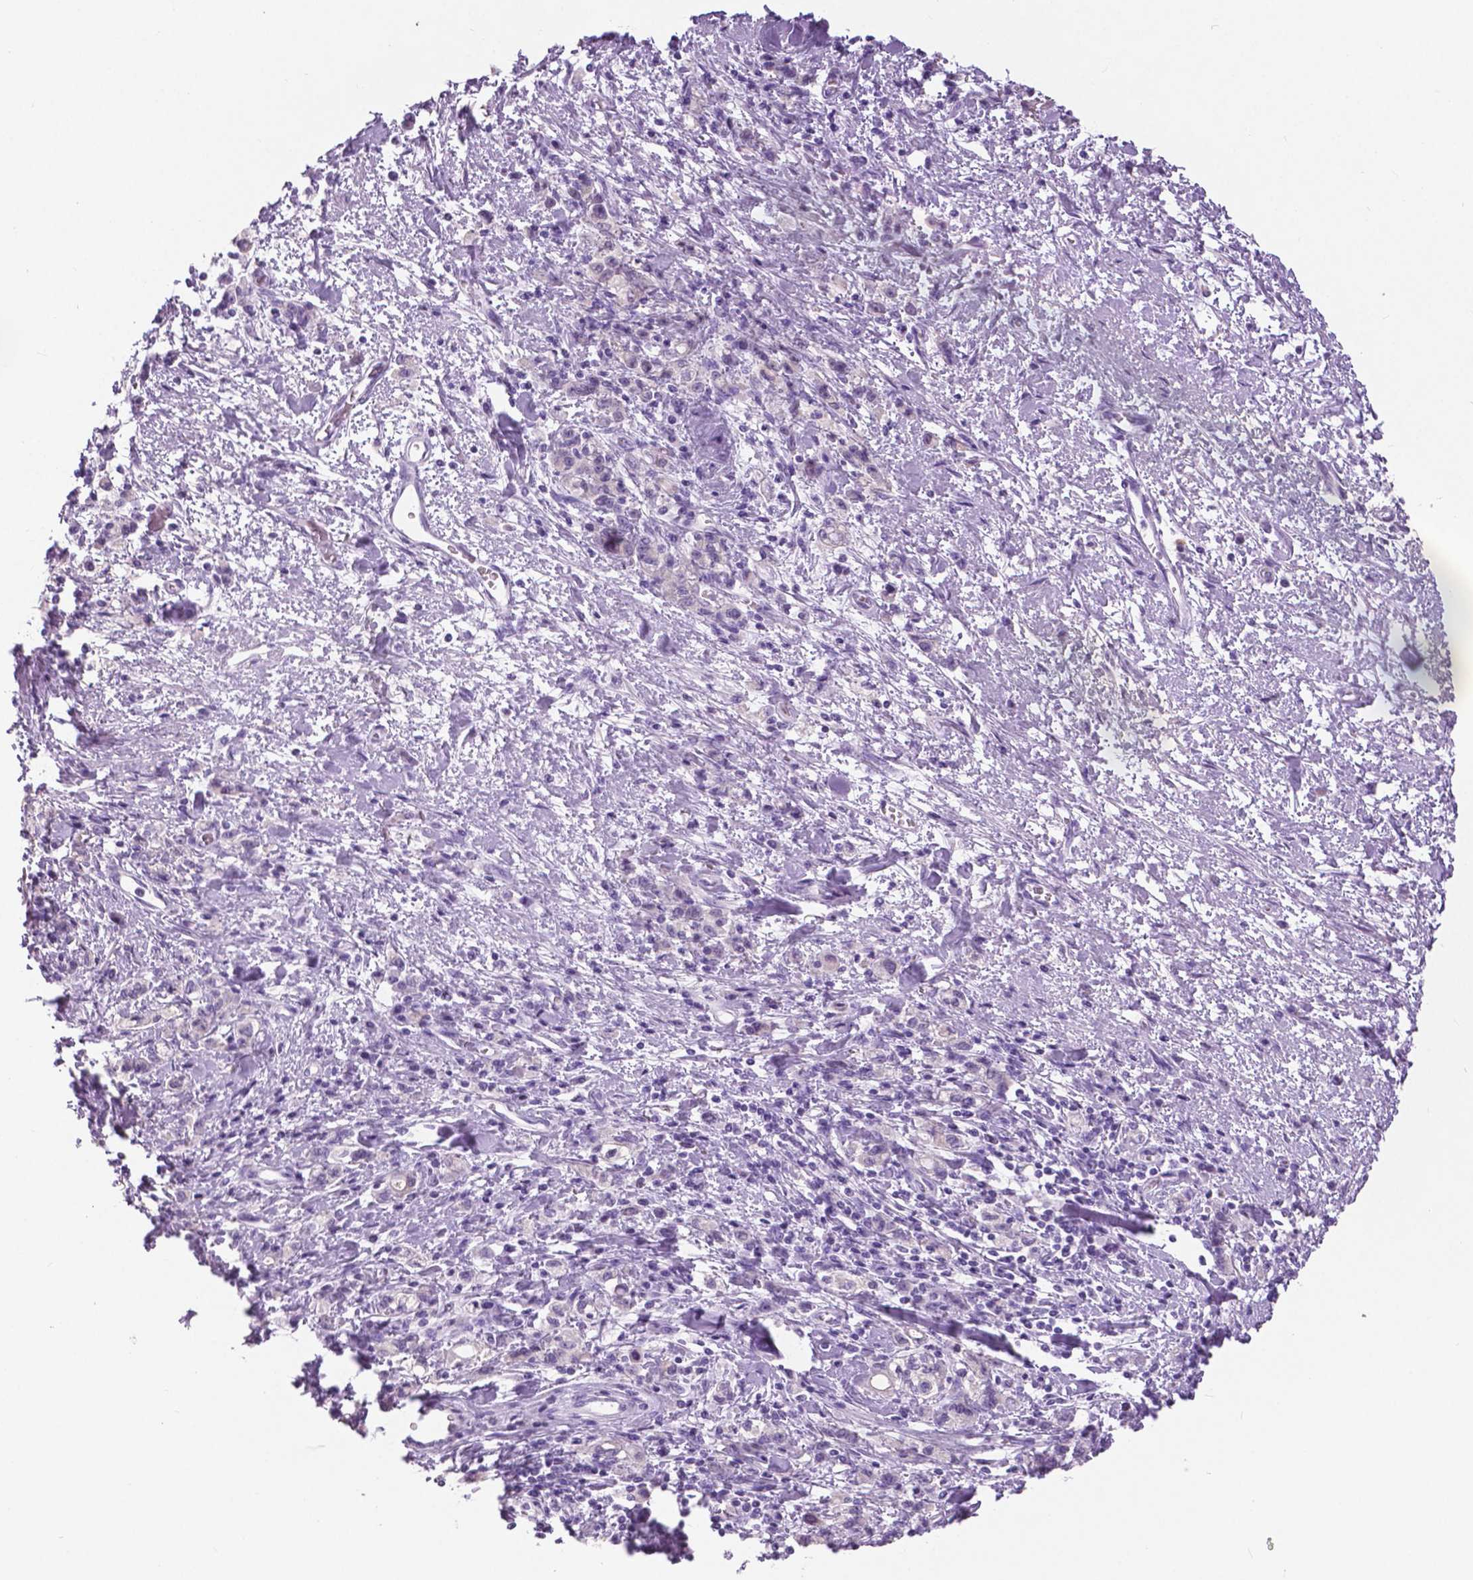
{"staining": {"intensity": "negative", "quantity": "none", "location": "none"}, "tissue": "stomach cancer", "cell_type": "Tumor cells", "image_type": "cancer", "snomed": [{"axis": "morphology", "description": "Adenocarcinoma, NOS"}, {"axis": "topography", "description": "Stomach"}], "caption": "Immunohistochemistry micrograph of human stomach cancer (adenocarcinoma) stained for a protein (brown), which demonstrates no positivity in tumor cells. The staining was performed using DAB (3,3'-diaminobenzidine) to visualize the protein expression in brown, while the nuclei were stained in blue with hematoxylin (Magnification: 20x).", "gene": "TP53TG5", "patient": {"sex": "male", "age": 77}}